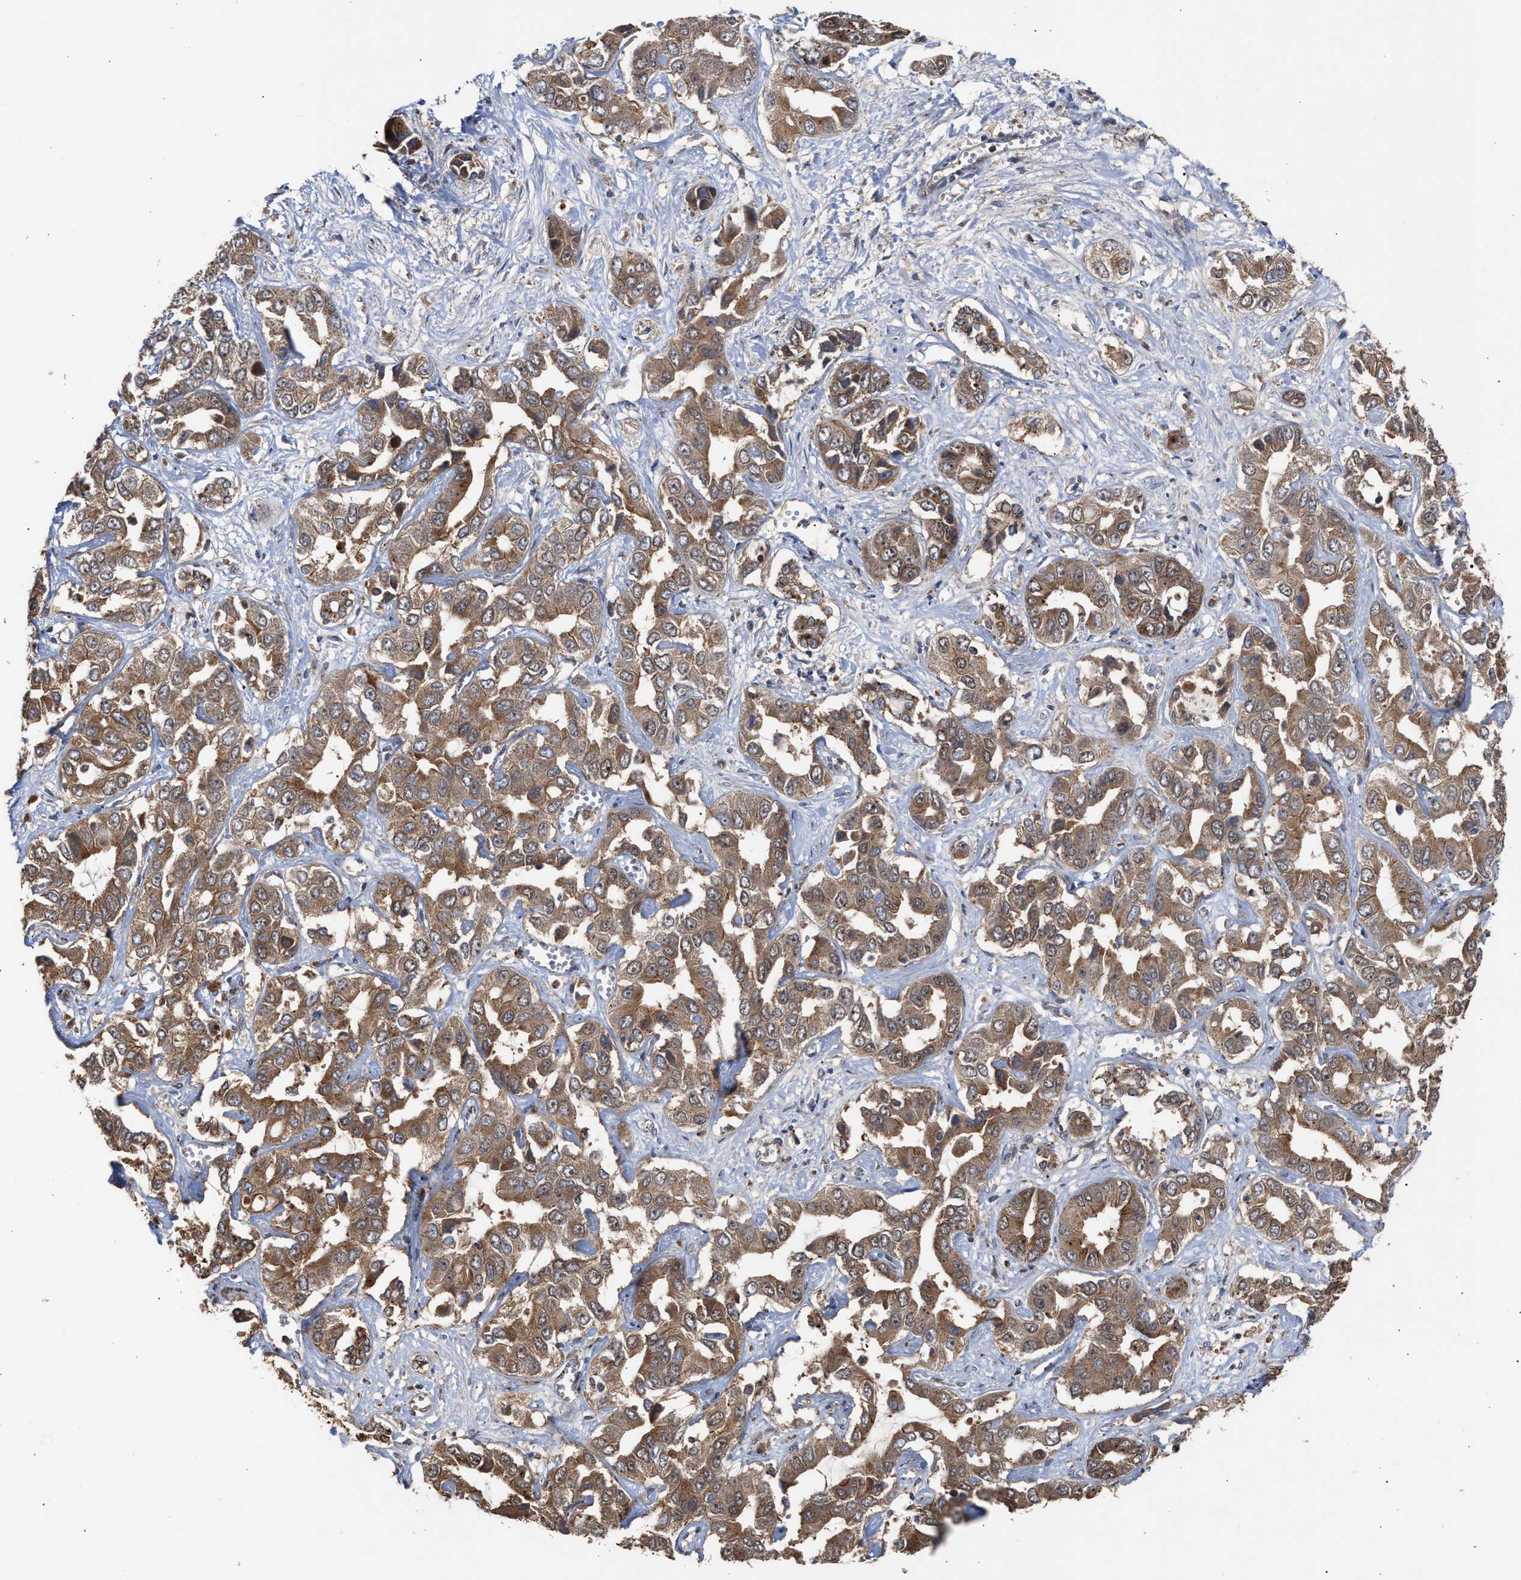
{"staining": {"intensity": "moderate", "quantity": ">75%", "location": "cytoplasmic/membranous"}, "tissue": "liver cancer", "cell_type": "Tumor cells", "image_type": "cancer", "snomed": [{"axis": "morphology", "description": "Cholangiocarcinoma"}, {"axis": "topography", "description": "Liver"}], "caption": "Liver cholangiocarcinoma stained with a protein marker exhibits moderate staining in tumor cells.", "gene": "EXOSC2", "patient": {"sex": "female", "age": 52}}